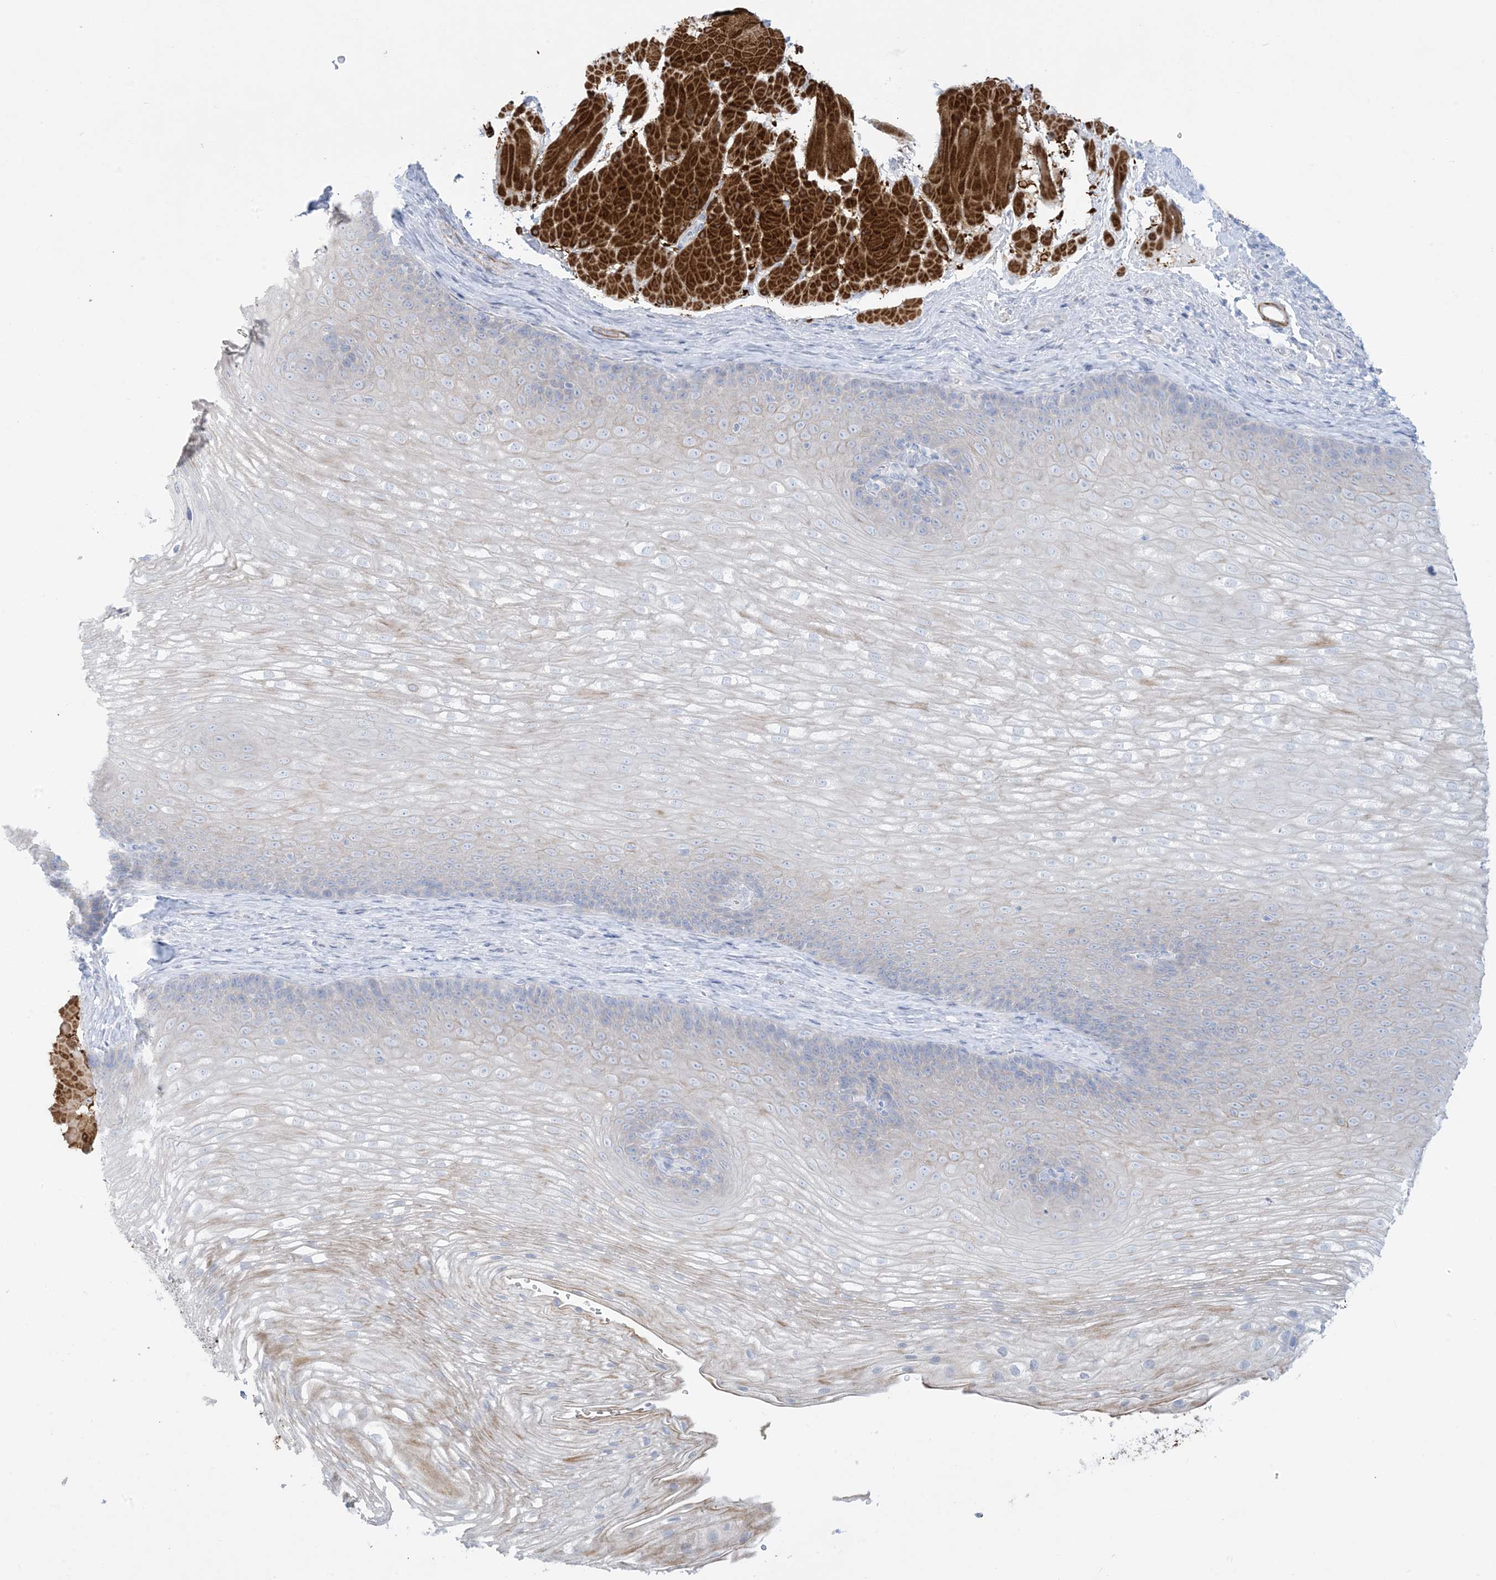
{"staining": {"intensity": "moderate", "quantity": "<25%", "location": "cytoplasmic/membranous"}, "tissue": "esophagus", "cell_type": "Squamous epithelial cells", "image_type": "normal", "snomed": [{"axis": "morphology", "description": "Normal tissue, NOS"}, {"axis": "topography", "description": "Esophagus"}], "caption": "Immunohistochemistry staining of normal esophagus, which reveals low levels of moderate cytoplasmic/membranous staining in approximately <25% of squamous epithelial cells indicating moderate cytoplasmic/membranous protein staining. The staining was performed using DAB (brown) for protein detection and nuclei were counterstained in hematoxylin (blue).", "gene": "MARS2", "patient": {"sex": "female", "age": 66}}